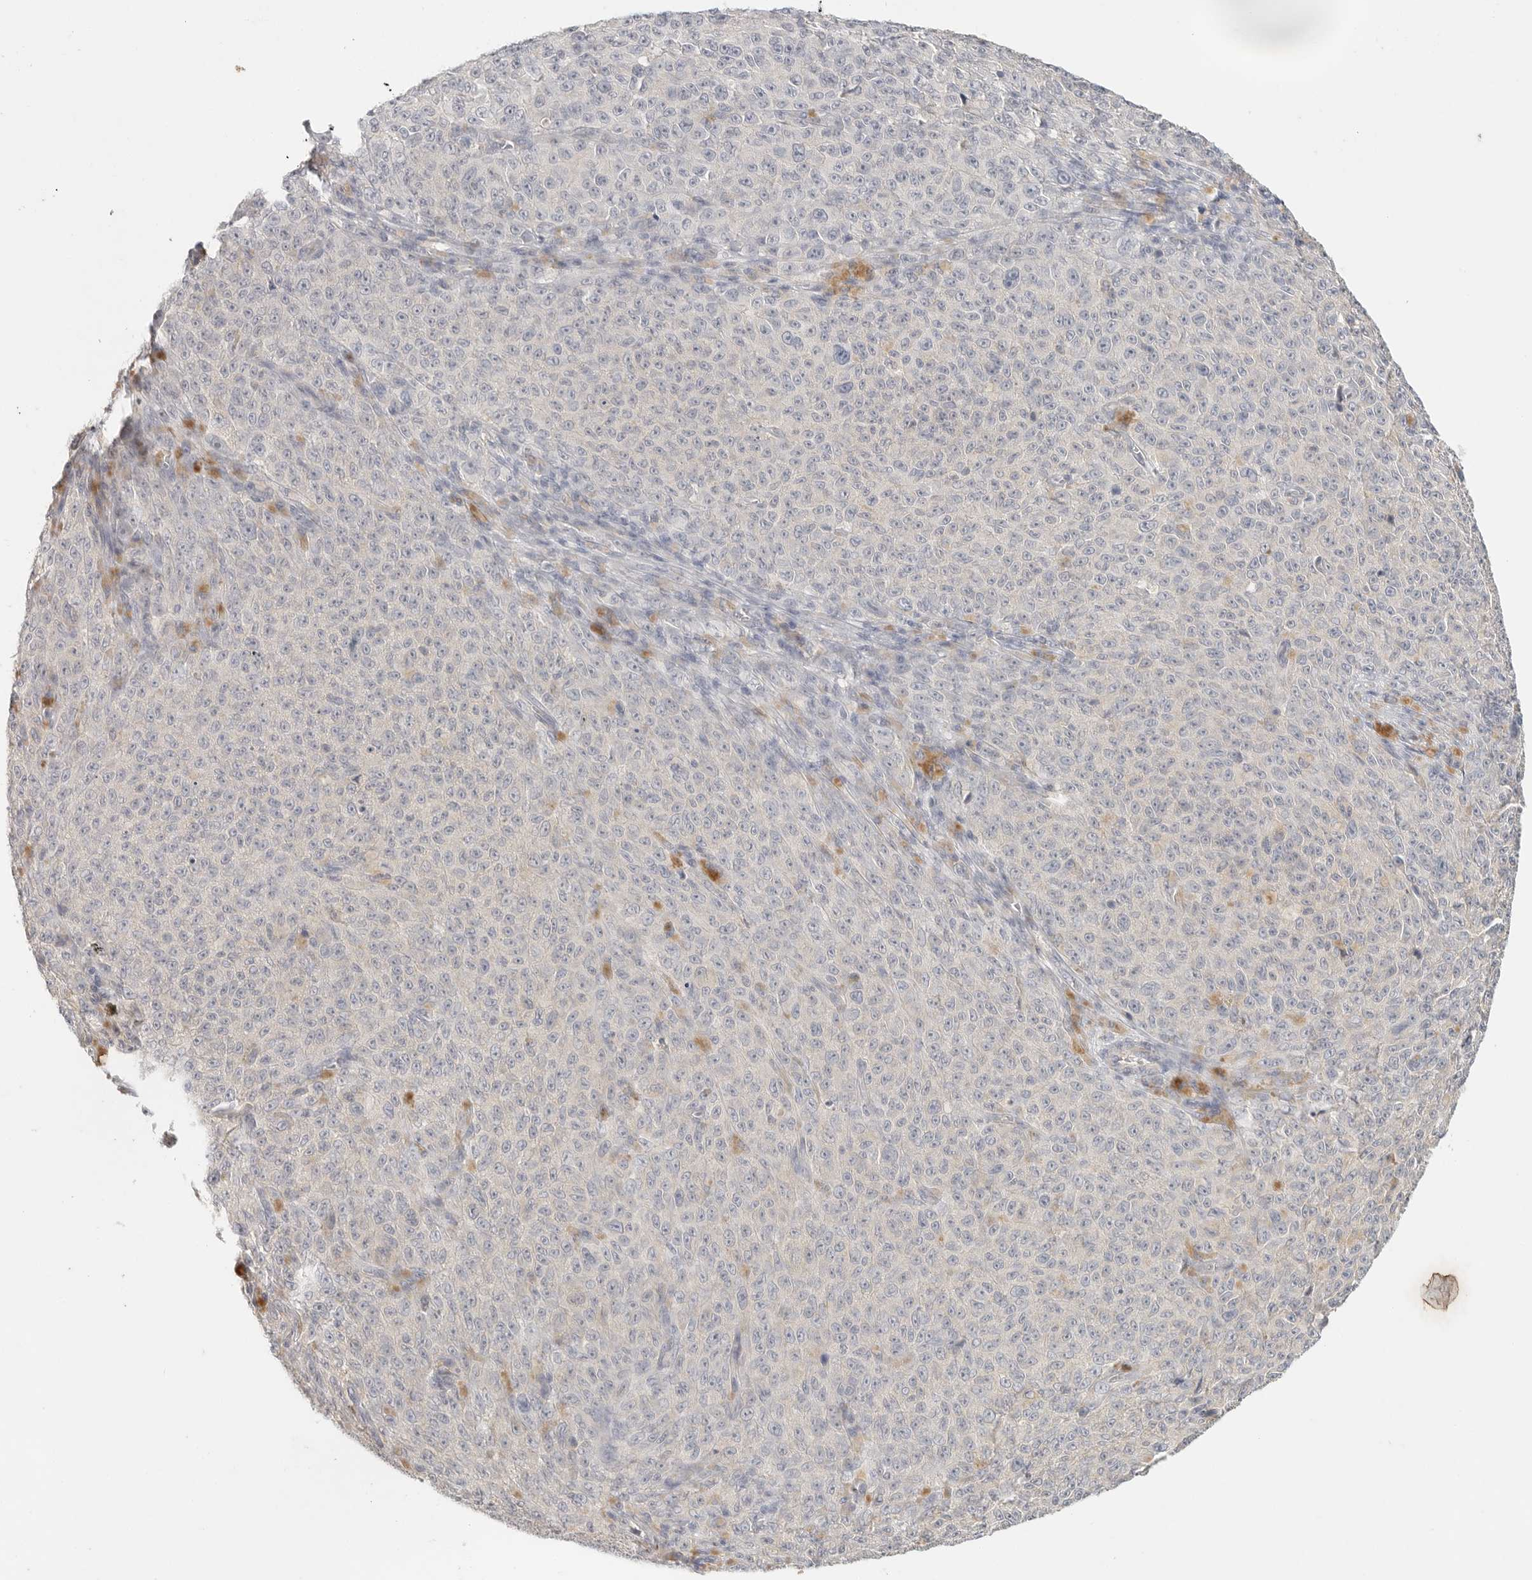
{"staining": {"intensity": "negative", "quantity": "none", "location": "none"}, "tissue": "melanoma", "cell_type": "Tumor cells", "image_type": "cancer", "snomed": [{"axis": "morphology", "description": "Malignant melanoma, NOS"}, {"axis": "topography", "description": "Skin"}], "caption": "Immunohistochemistry of human melanoma demonstrates no expression in tumor cells. (Brightfield microscopy of DAB (3,3'-diaminobenzidine) IHC at high magnification).", "gene": "SLC25A36", "patient": {"sex": "female", "age": 82}}